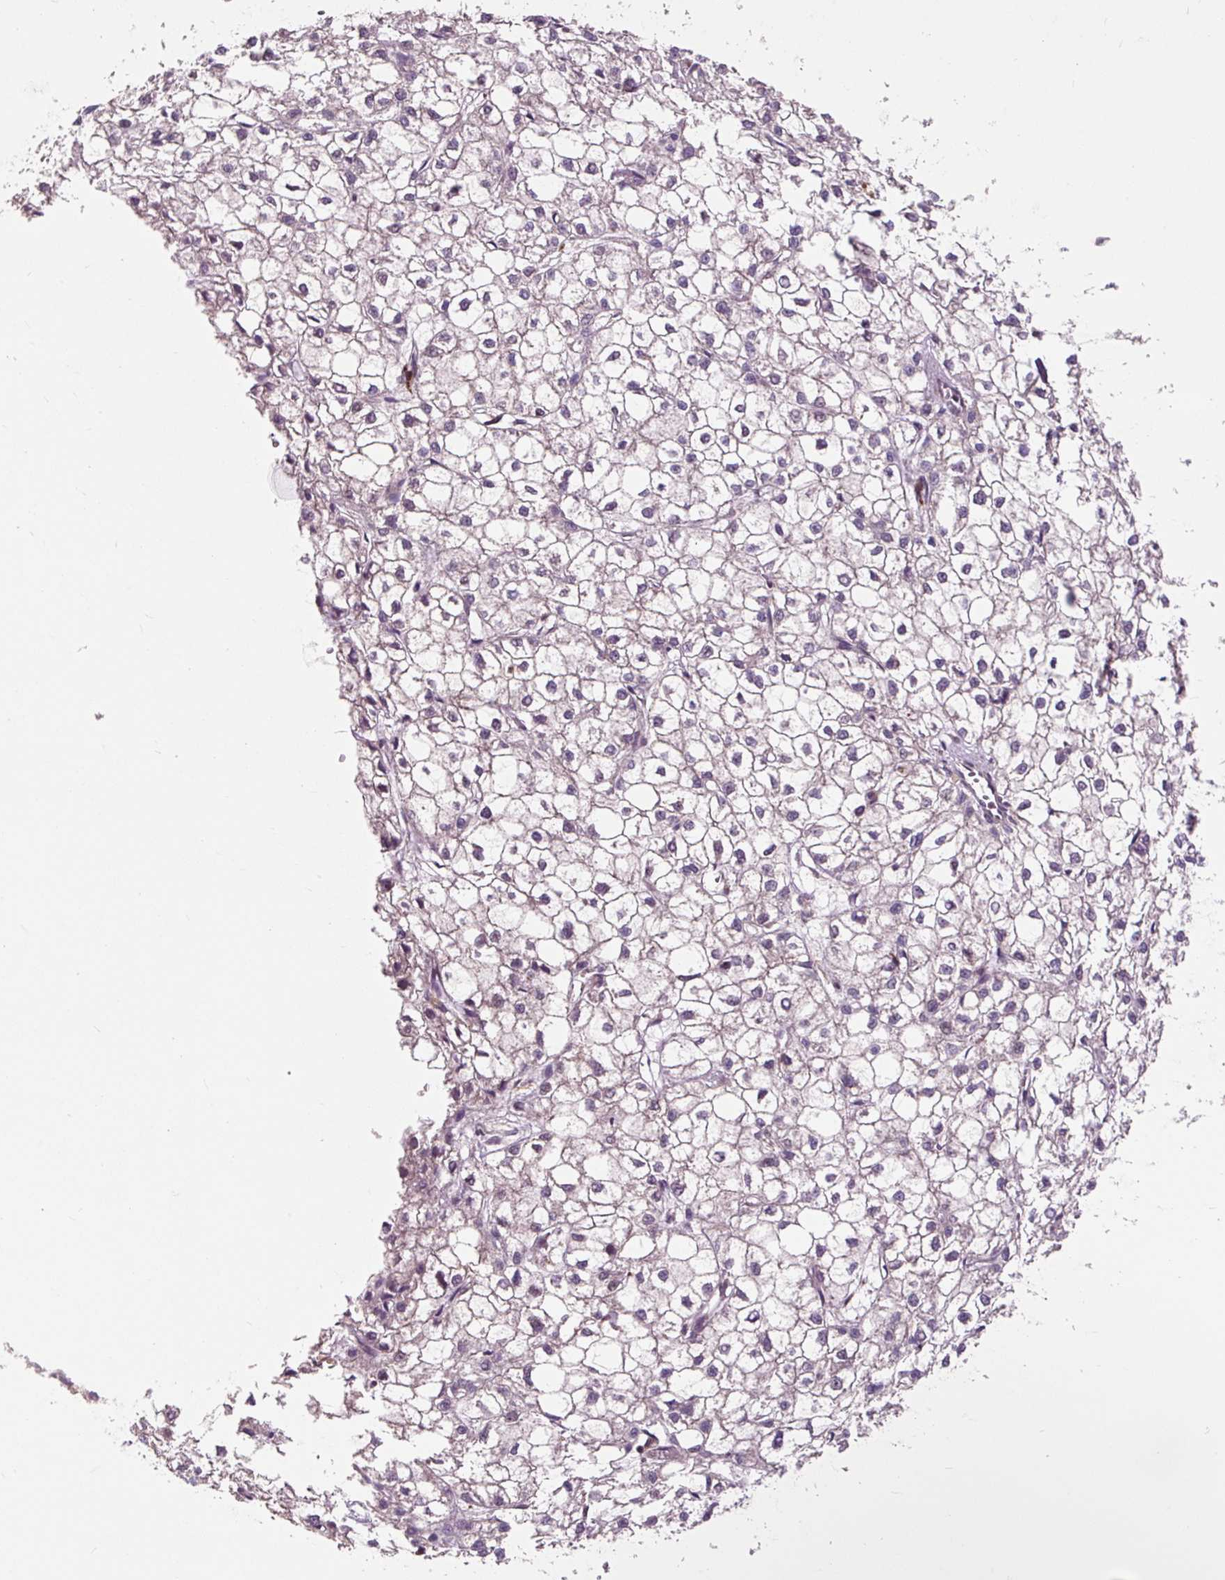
{"staining": {"intensity": "negative", "quantity": "none", "location": "none"}, "tissue": "liver cancer", "cell_type": "Tumor cells", "image_type": "cancer", "snomed": [{"axis": "morphology", "description": "Carcinoma, Hepatocellular, NOS"}, {"axis": "topography", "description": "Liver"}], "caption": "The histopathology image displays no staining of tumor cells in hepatocellular carcinoma (liver).", "gene": "PRIMPOL", "patient": {"sex": "female", "age": 43}}